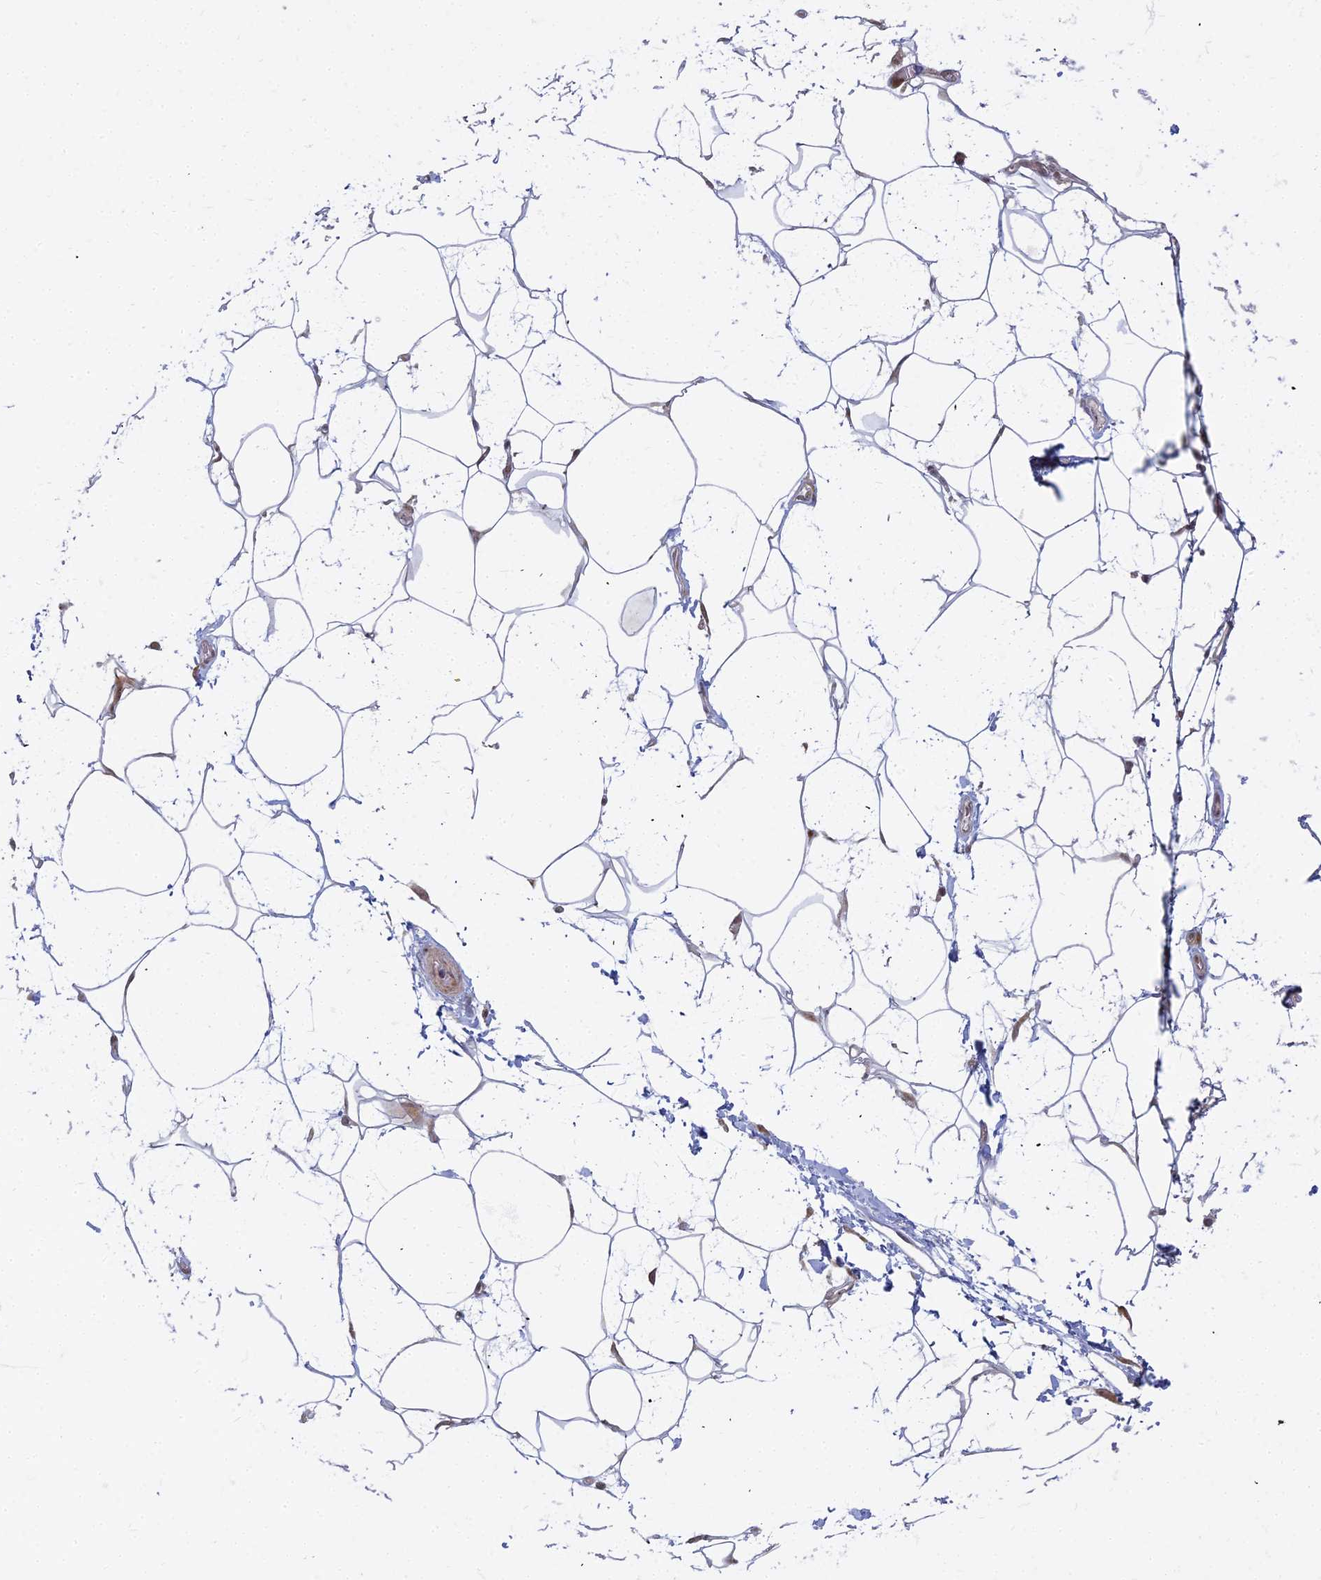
{"staining": {"intensity": "negative", "quantity": "none", "location": "none"}, "tissue": "adipose tissue", "cell_type": "Adipocytes", "image_type": "normal", "snomed": [{"axis": "morphology", "description": "Normal tissue, NOS"}, {"axis": "morphology", "description": "Adenocarcinoma, NOS"}, {"axis": "topography", "description": "Rectum"}, {"axis": "topography", "description": "Vagina"}, {"axis": "topography", "description": "Peripheral nerve tissue"}], "caption": "Adipocytes are negative for protein expression in benign human adipose tissue. (DAB immunohistochemistry with hematoxylin counter stain).", "gene": "ABCA2", "patient": {"sex": "female", "age": 71}}